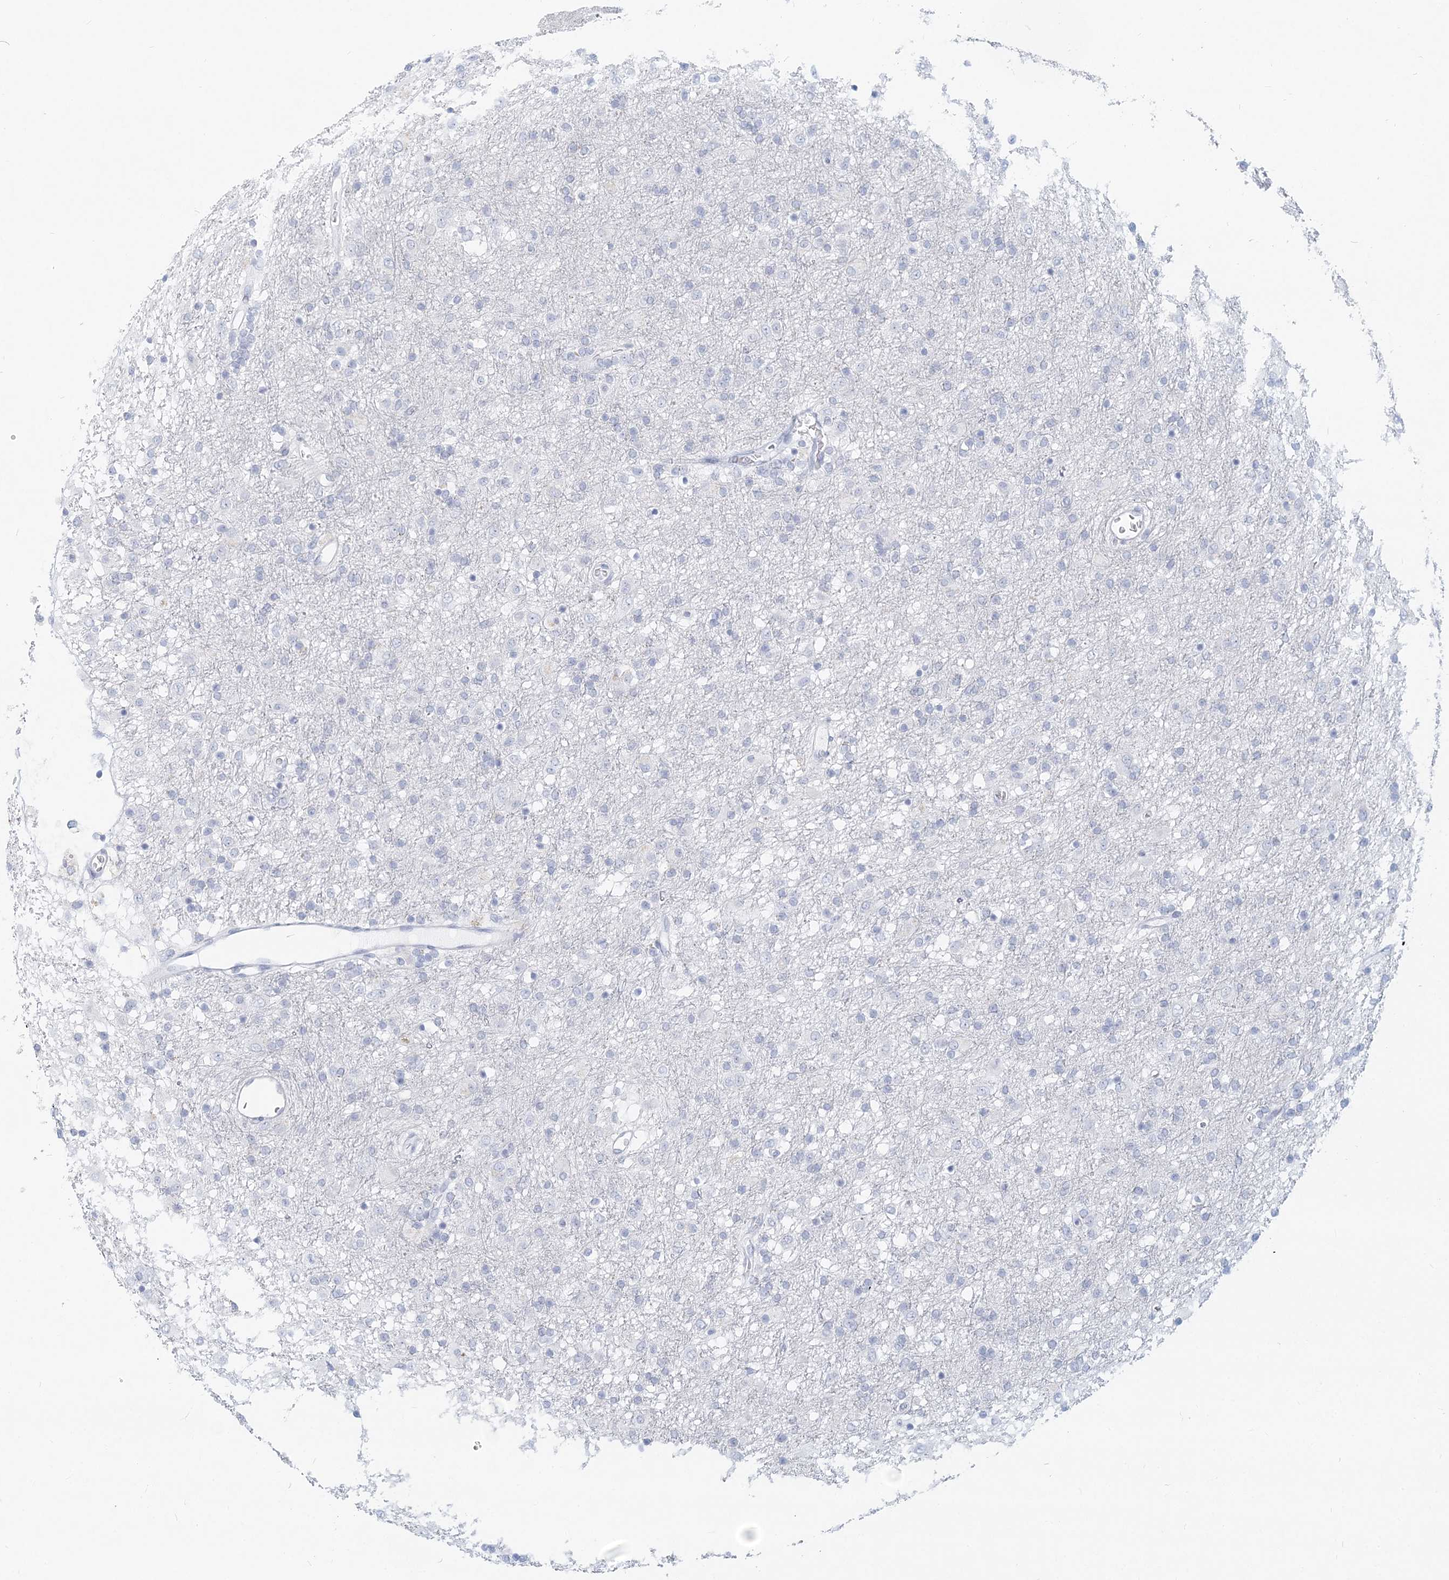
{"staining": {"intensity": "negative", "quantity": "none", "location": "none"}, "tissue": "glioma", "cell_type": "Tumor cells", "image_type": "cancer", "snomed": [{"axis": "morphology", "description": "Glioma, malignant, Low grade"}, {"axis": "topography", "description": "Brain"}], "caption": "The image displays no significant expression in tumor cells of glioma.", "gene": "CSN1S1", "patient": {"sex": "male", "age": 65}}